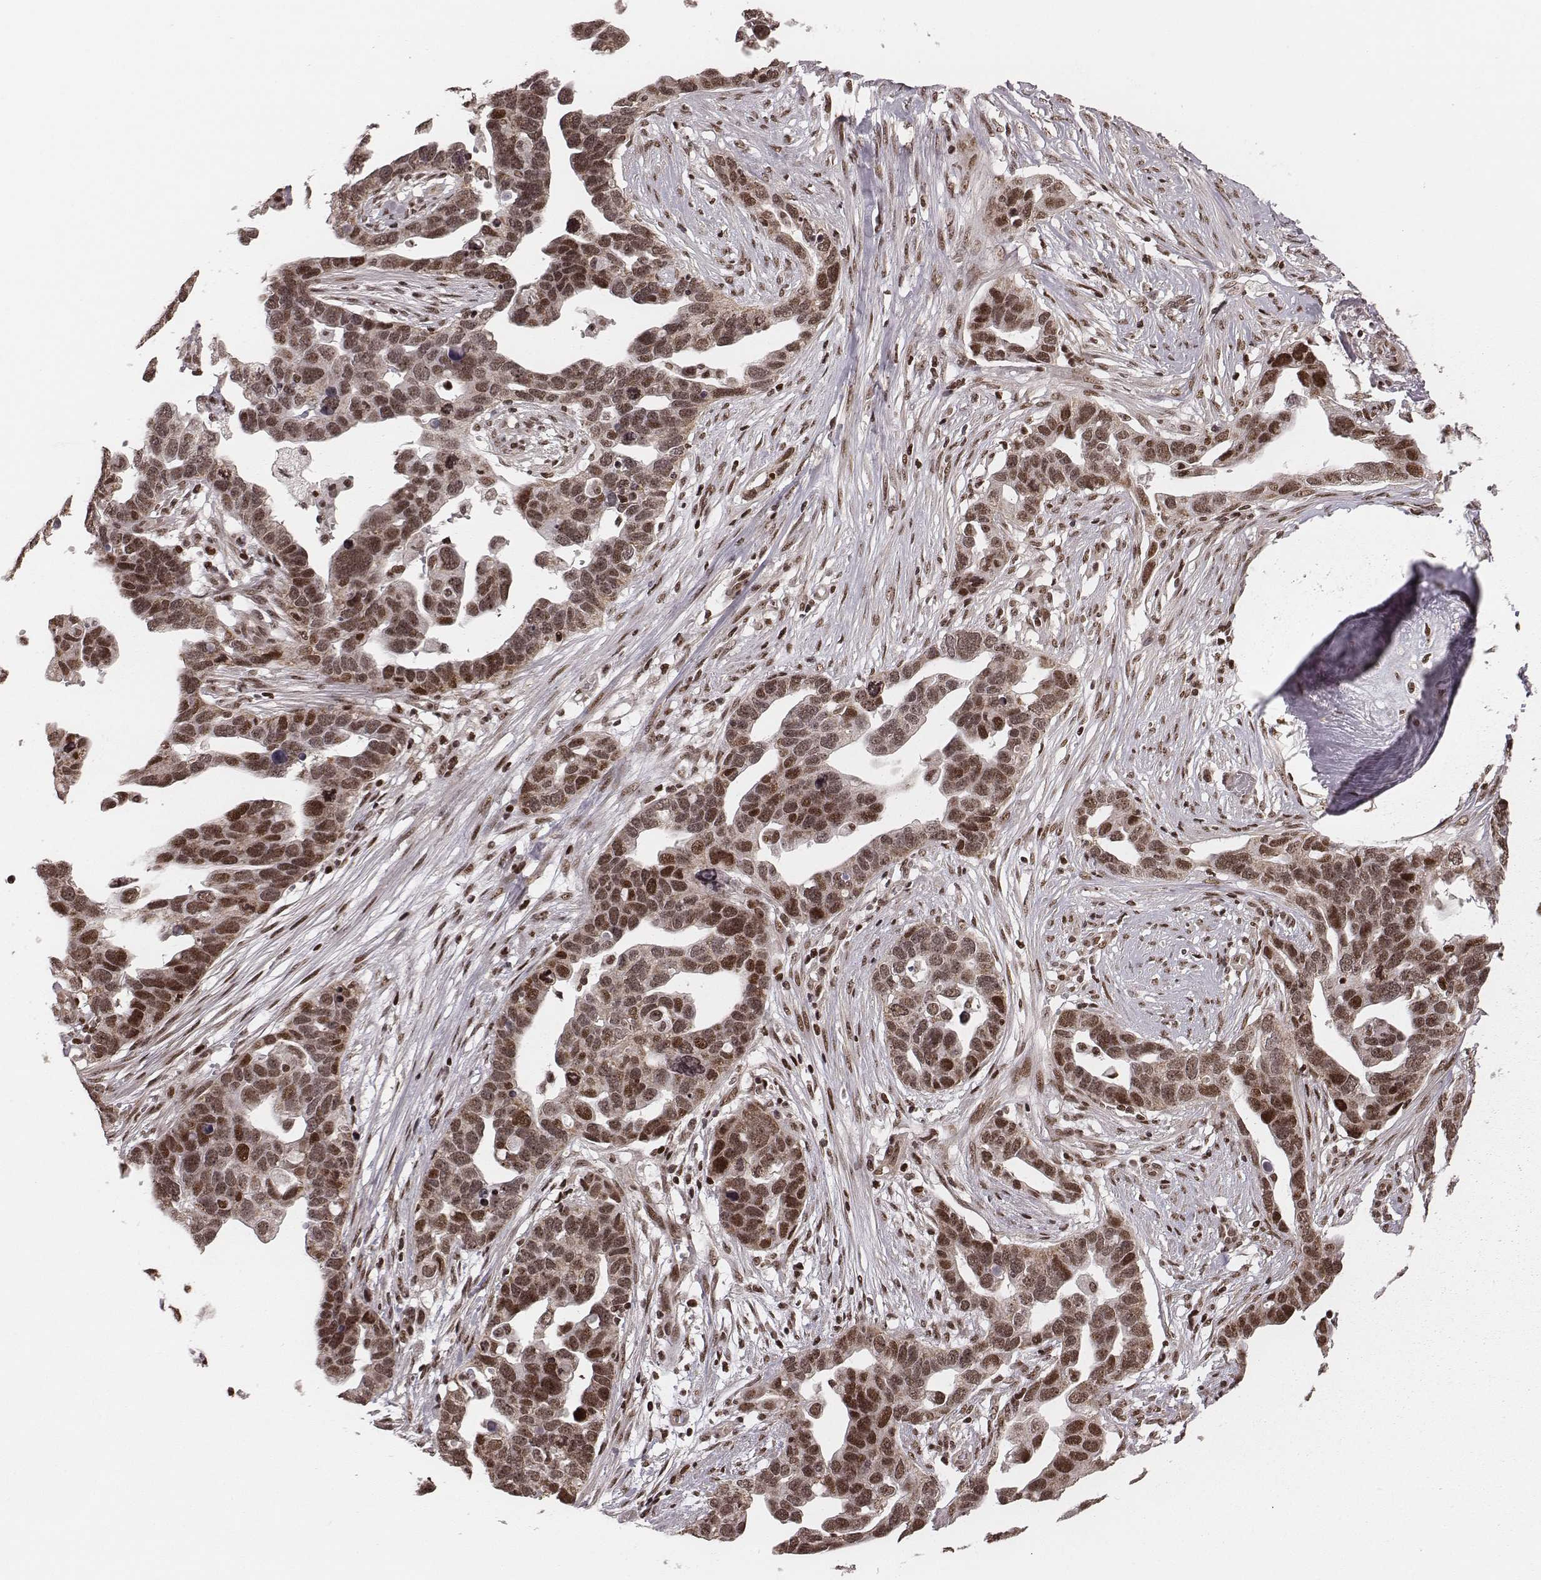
{"staining": {"intensity": "moderate", "quantity": ">75%", "location": "cytoplasmic/membranous,nuclear"}, "tissue": "ovarian cancer", "cell_type": "Tumor cells", "image_type": "cancer", "snomed": [{"axis": "morphology", "description": "Cystadenocarcinoma, serous, NOS"}, {"axis": "topography", "description": "Ovary"}], "caption": "Ovarian cancer stained with immunohistochemistry (IHC) reveals moderate cytoplasmic/membranous and nuclear expression in approximately >75% of tumor cells. Nuclei are stained in blue.", "gene": "VRK3", "patient": {"sex": "female", "age": 54}}